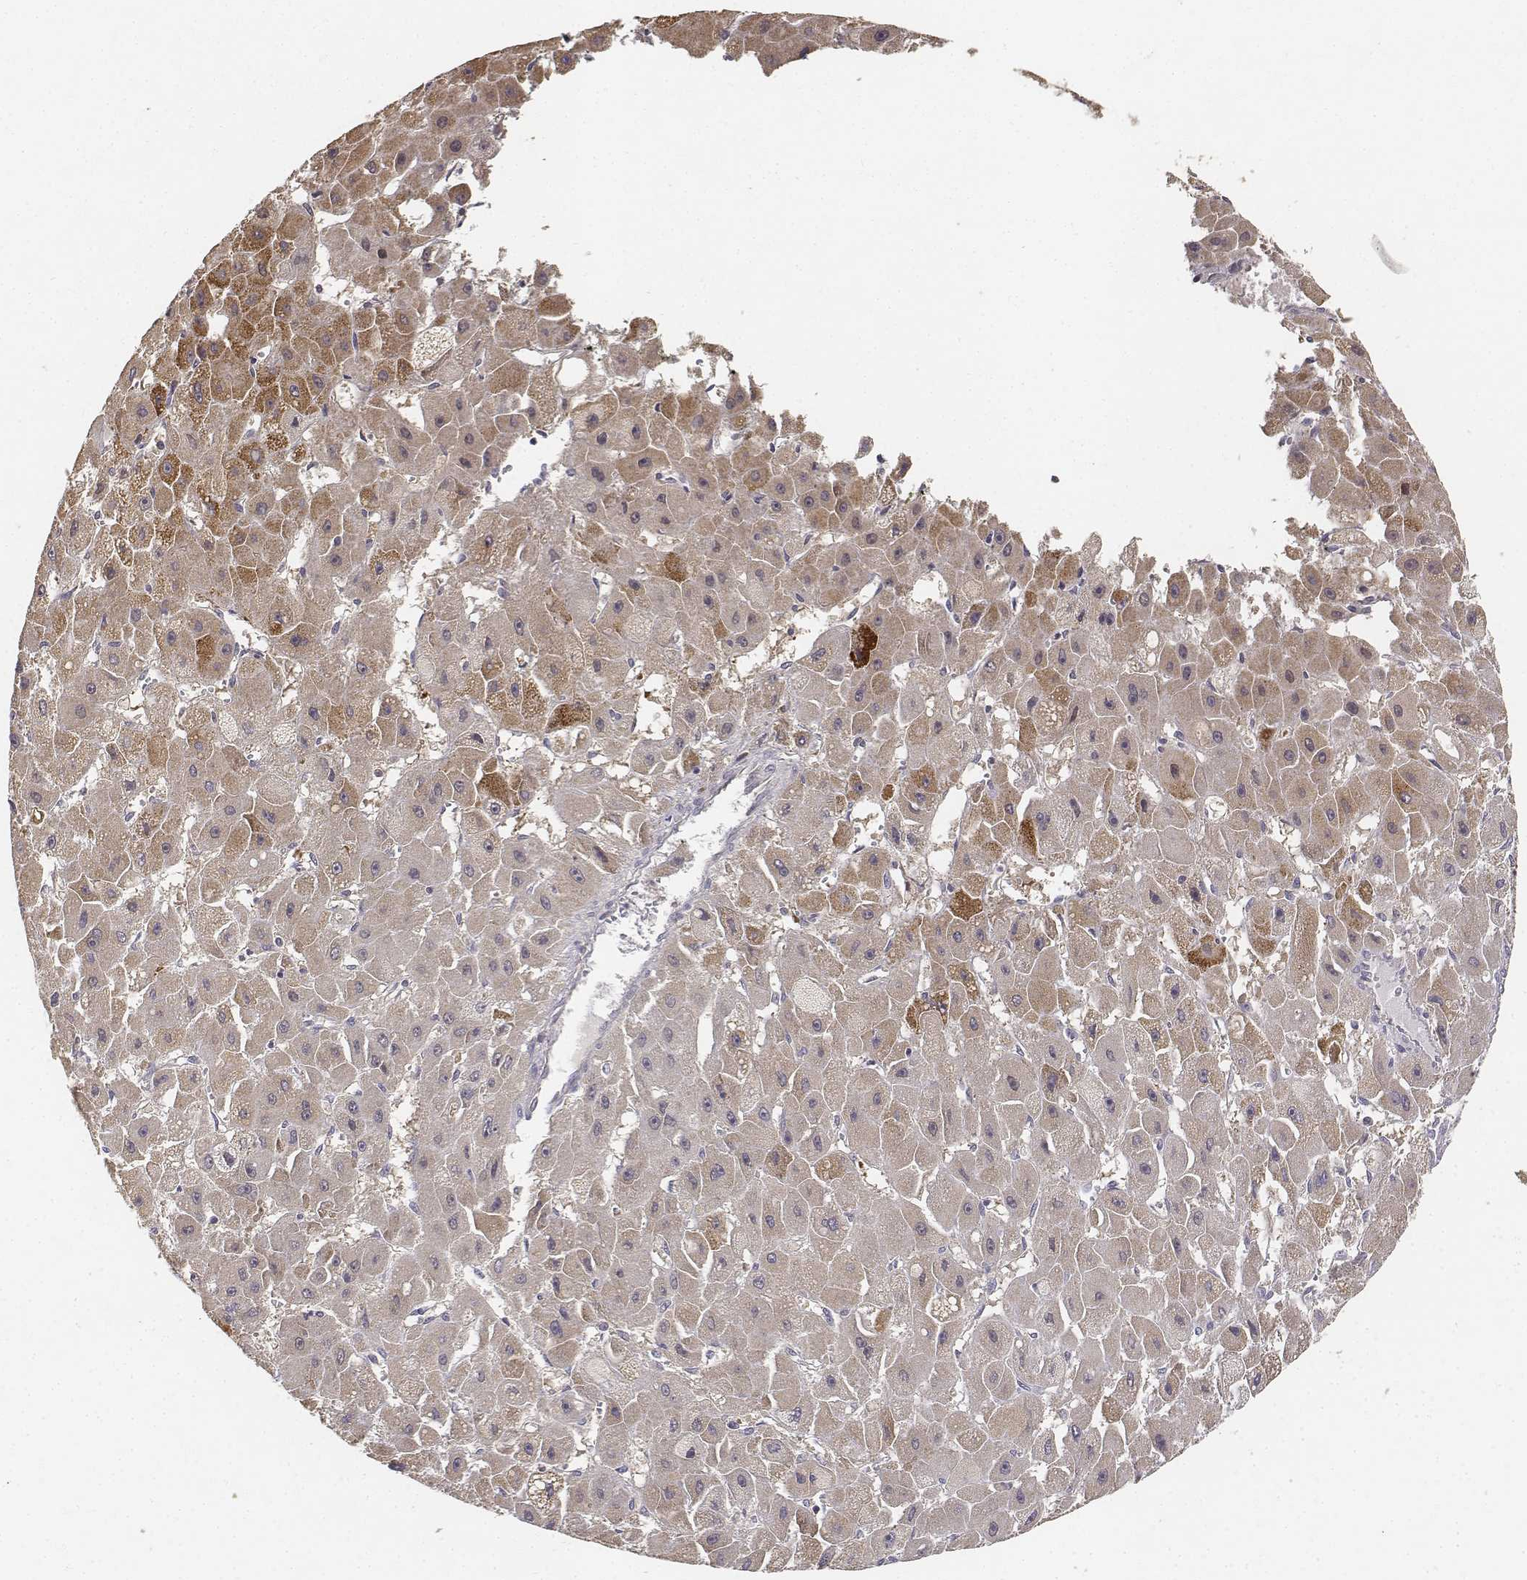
{"staining": {"intensity": "weak", "quantity": "<25%", "location": "cytoplasmic/membranous"}, "tissue": "liver cancer", "cell_type": "Tumor cells", "image_type": "cancer", "snomed": [{"axis": "morphology", "description": "Carcinoma, Hepatocellular, NOS"}, {"axis": "topography", "description": "Liver"}], "caption": "Immunohistochemistry (IHC) of hepatocellular carcinoma (liver) reveals no staining in tumor cells. Nuclei are stained in blue.", "gene": "FBXO21", "patient": {"sex": "female", "age": 25}}